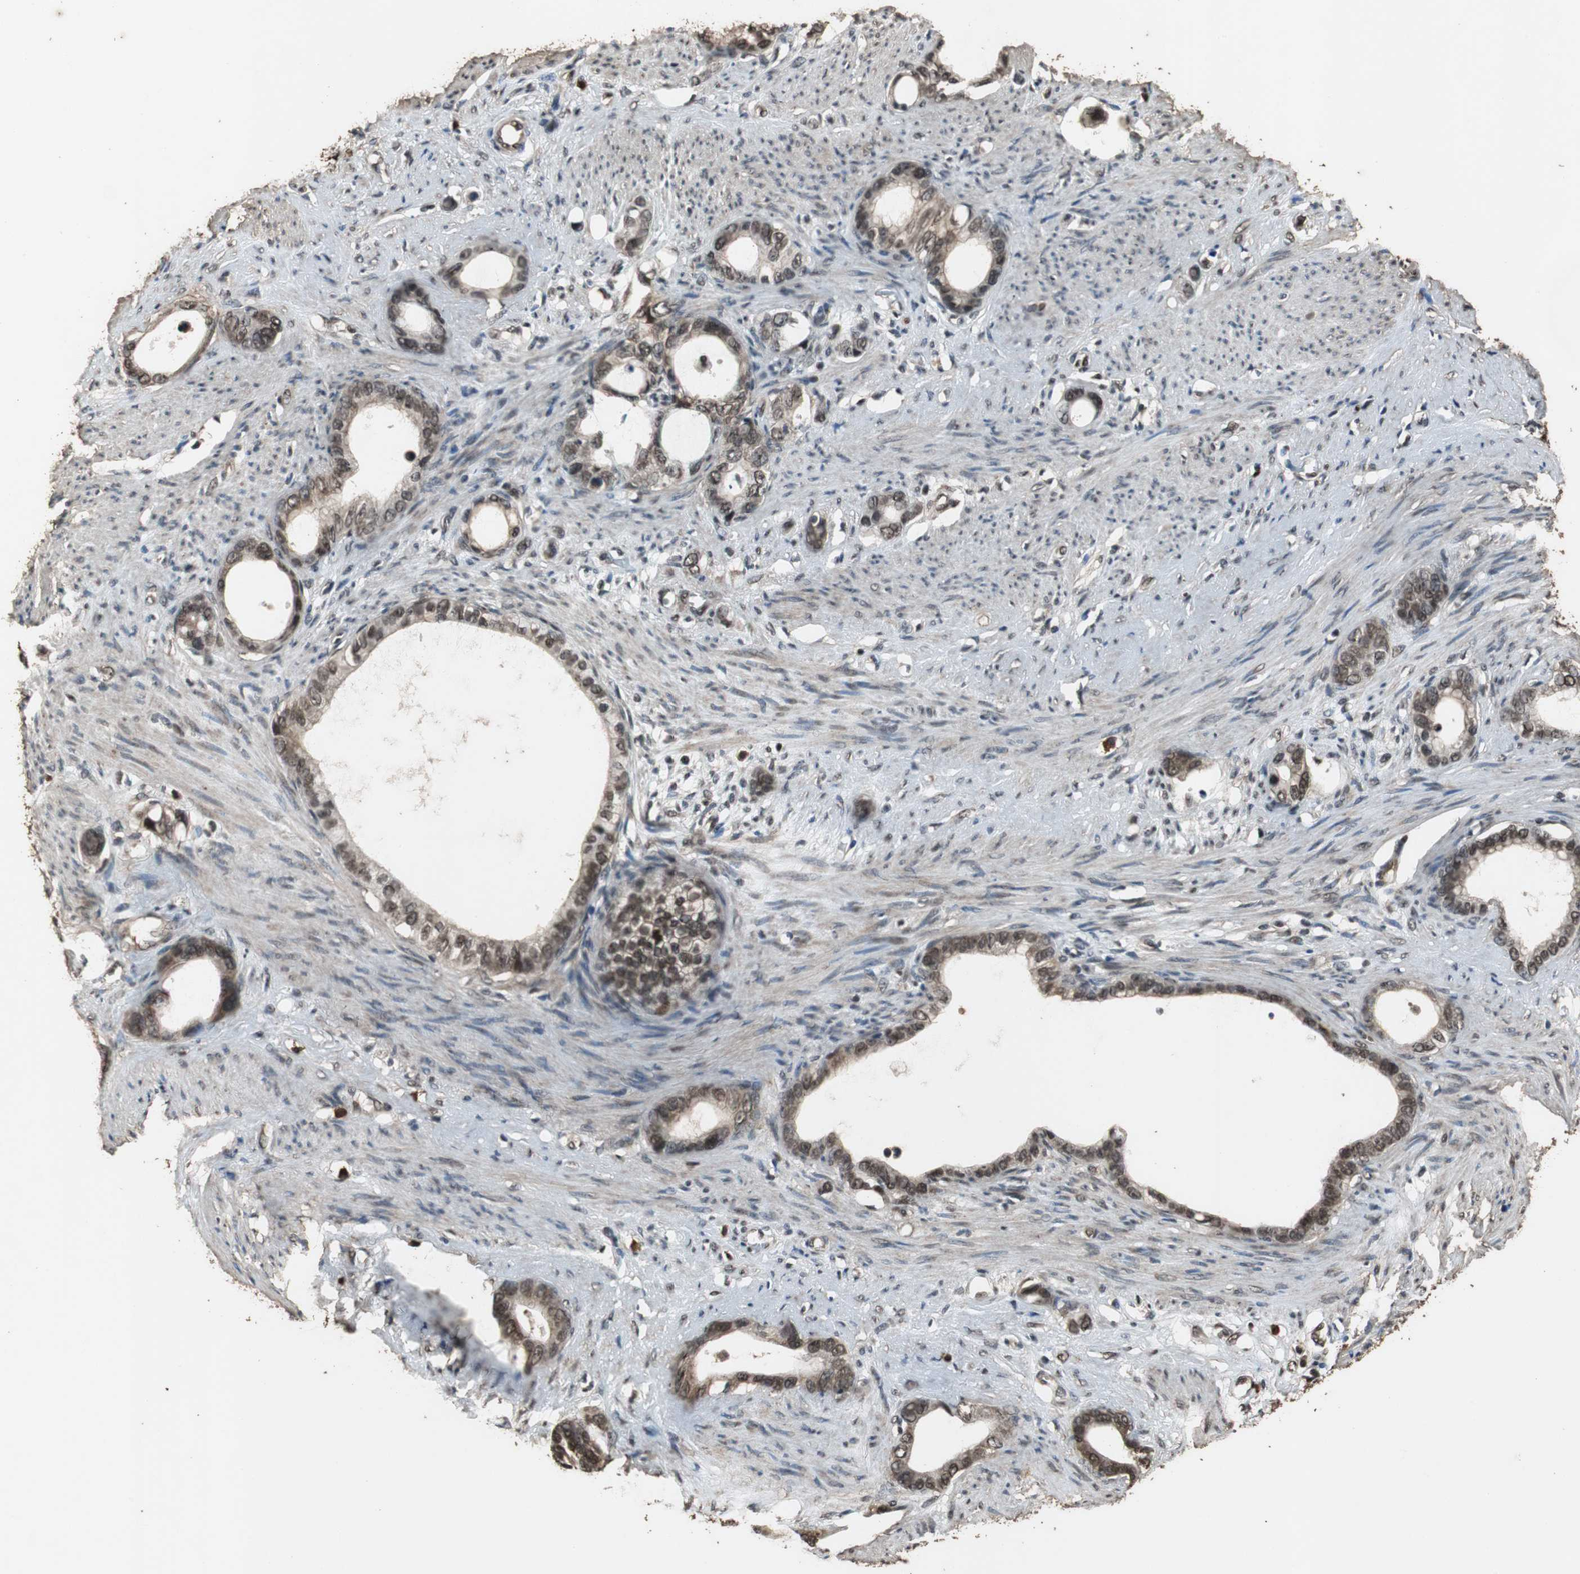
{"staining": {"intensity": "moderate", "quantity": ">75%", "location": "cytoplasmic/membranous,nuclear"}, "tissue": "stomach cancer", "cell_type": "Tumor cells", "image_type": "cancer", "snomed": [{"axis": "morphology", "description": "Adenocarcinoma, NOS"}, {"axis": "topography", "description": "Stomach"}], "caption": "This is a micrograph of immunohistochemistry staining of stomach cancer (adenocarcinoma), which shows moderate positivity in the cytoplasmic/membranous and nuclear of tumor cells.", "gene": "ZNF18", "patient": {"sex": "female", "age": 75}}